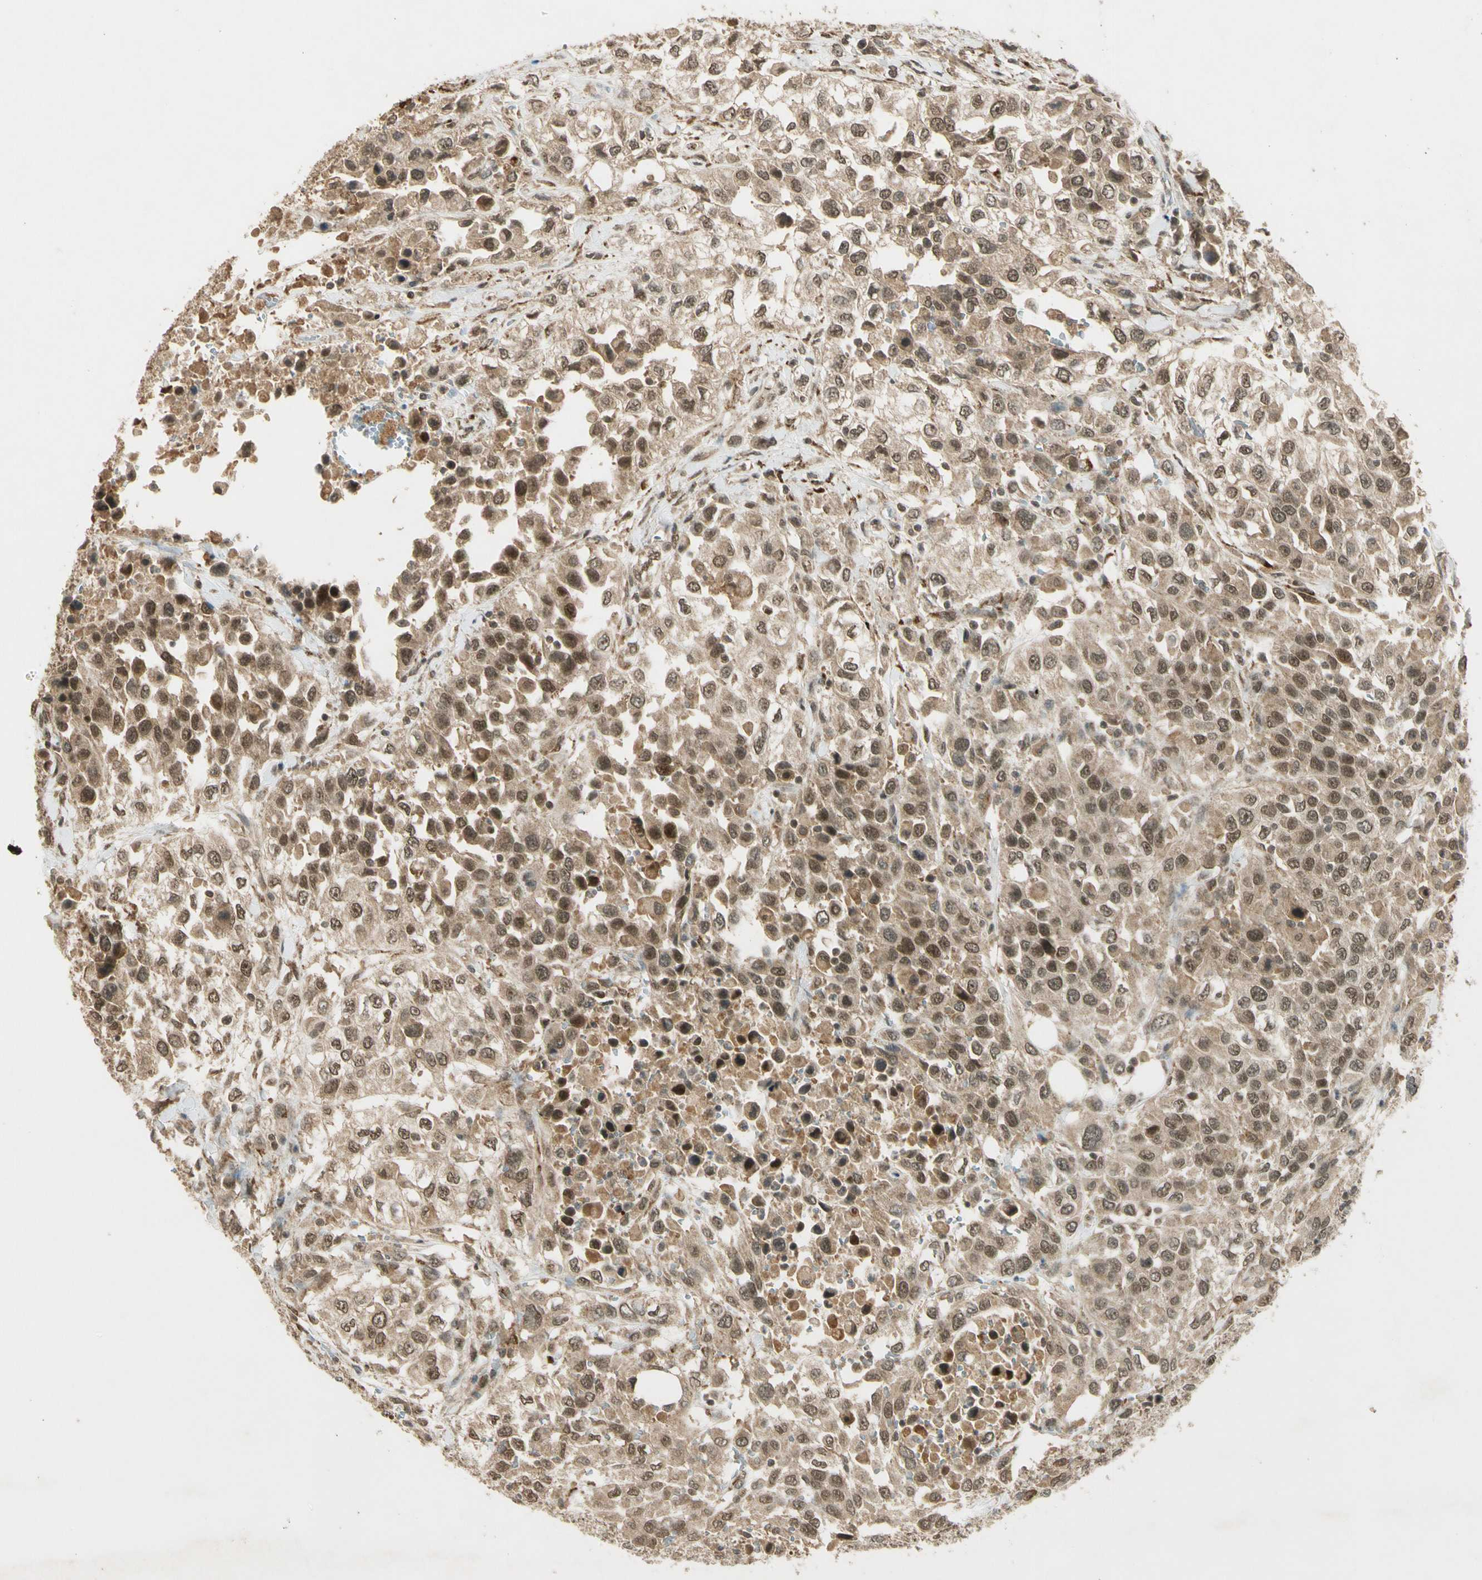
{"staining": {"intensity": "moderate", "quantity": ">75%", "location": "cytoplasmic/membranous,nuclear"}, "tissue": "urothelial cancer", "cell_type": "Tumor cells", "image_type": "cancer", "snomed": [{"axis": "morphology", "description": "Urothelial carcinoma, High grade"}, {"axis": "topography", "description": "Urinary bladder"}], "caption": "A high-resolution histopathology image shows immunohistochemistry staining of urothelial cancer, which shows moderate cytoplasmic/membranous and nuclear expression in approximately >75% of tumor cells.", "gene": "ZNF135", "patient": {"sex": "female", "age": 80}}